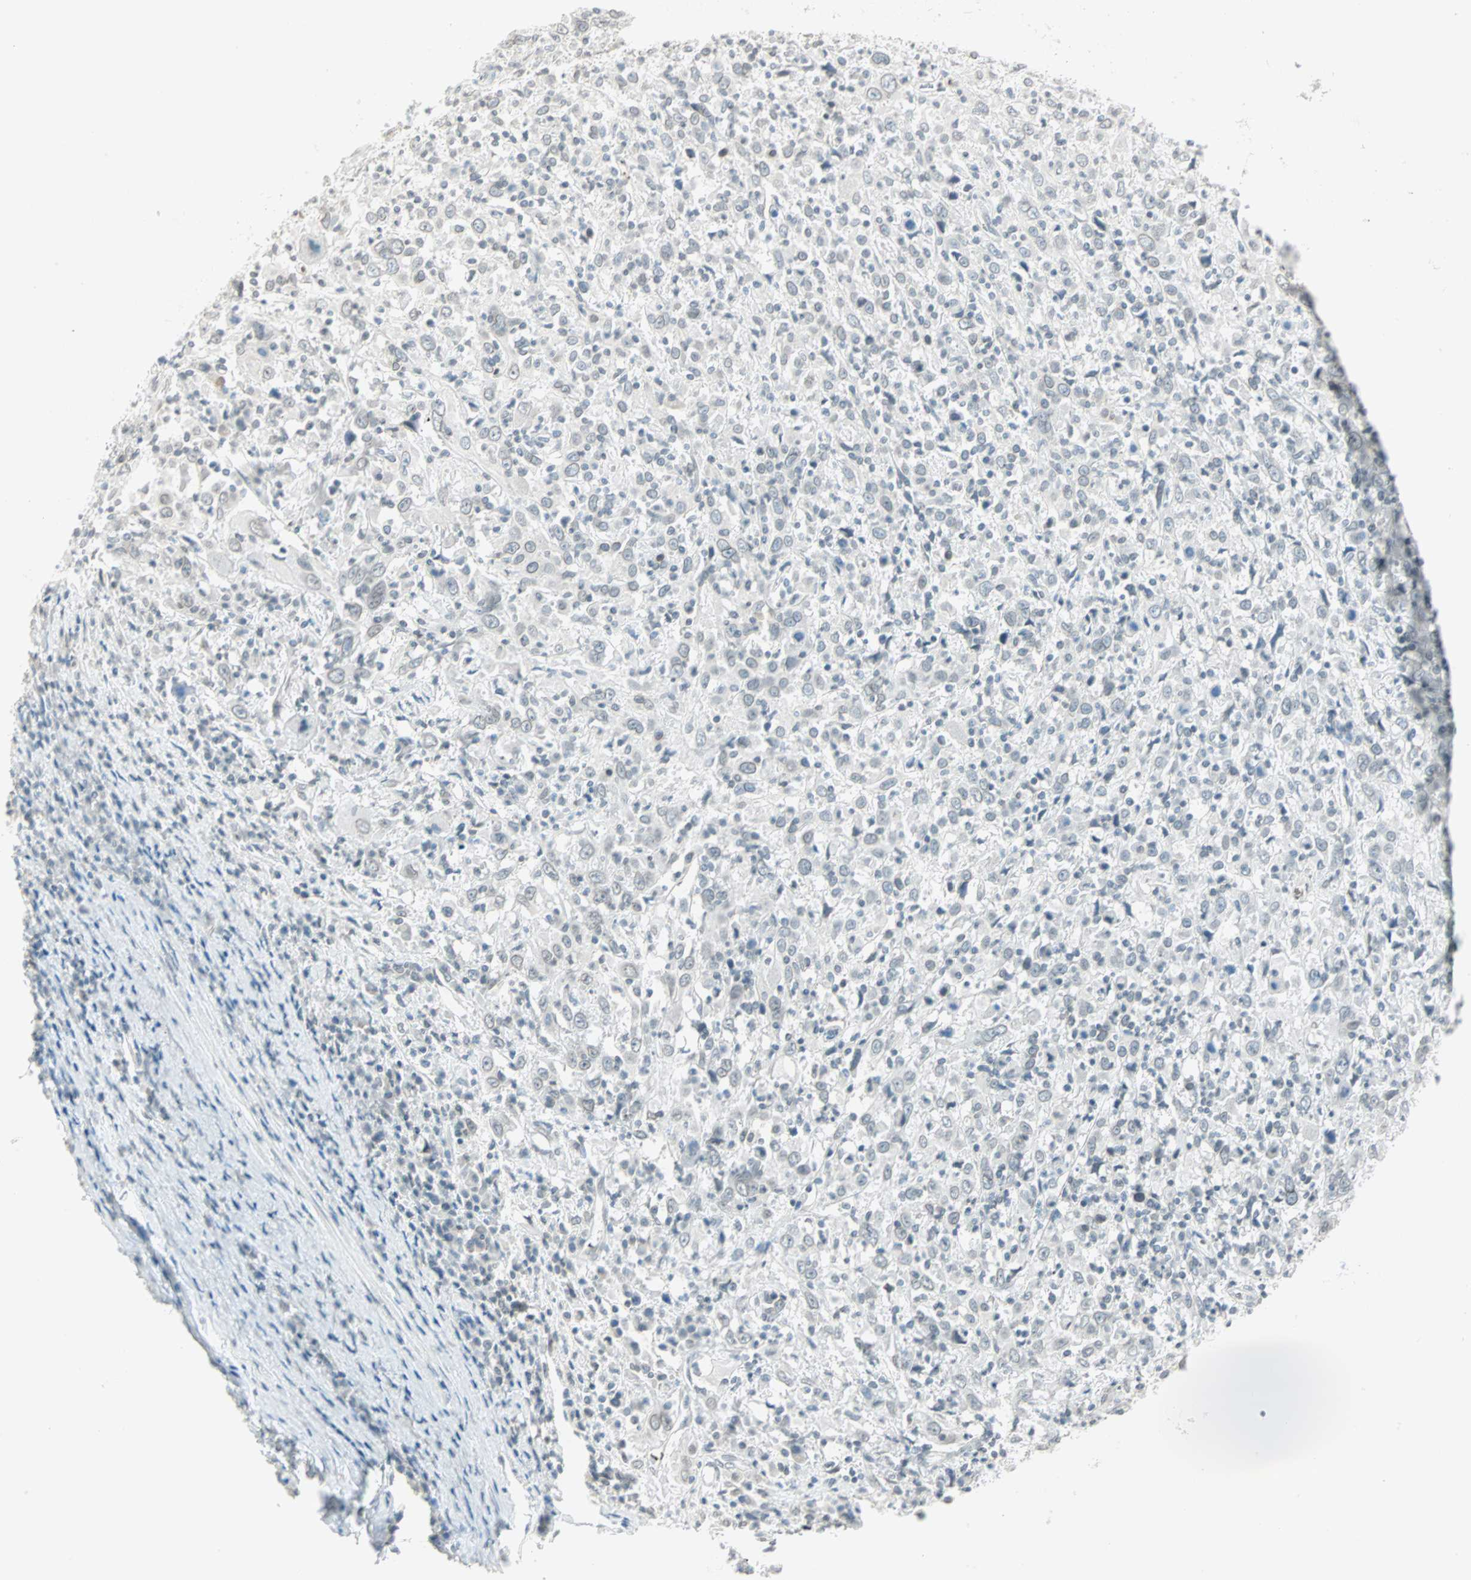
{"staining": {"intensity": "negative", "quantity": "none", "location": "none"}, "tissue": "cervical cancer", "cell_type": "Tumor cells", "image_type": "cancer", "snomed": [{"axis": "morphology", "description": "Squamous cell carcinoma, NOS"}, {"axis": "topography", "description": "Cervix"}], "caption": "Photomicrograph shows no significant protein expression in tumor cells of cervical cancer (squamous cell carcinoma). Brightfield microscopy of immunohistochemistry stained with DAB (brown) and hematoxylin (blue), captured at high magnification.", "gene": "BCAN", "patient": {"sex": "female", "age": 46}}